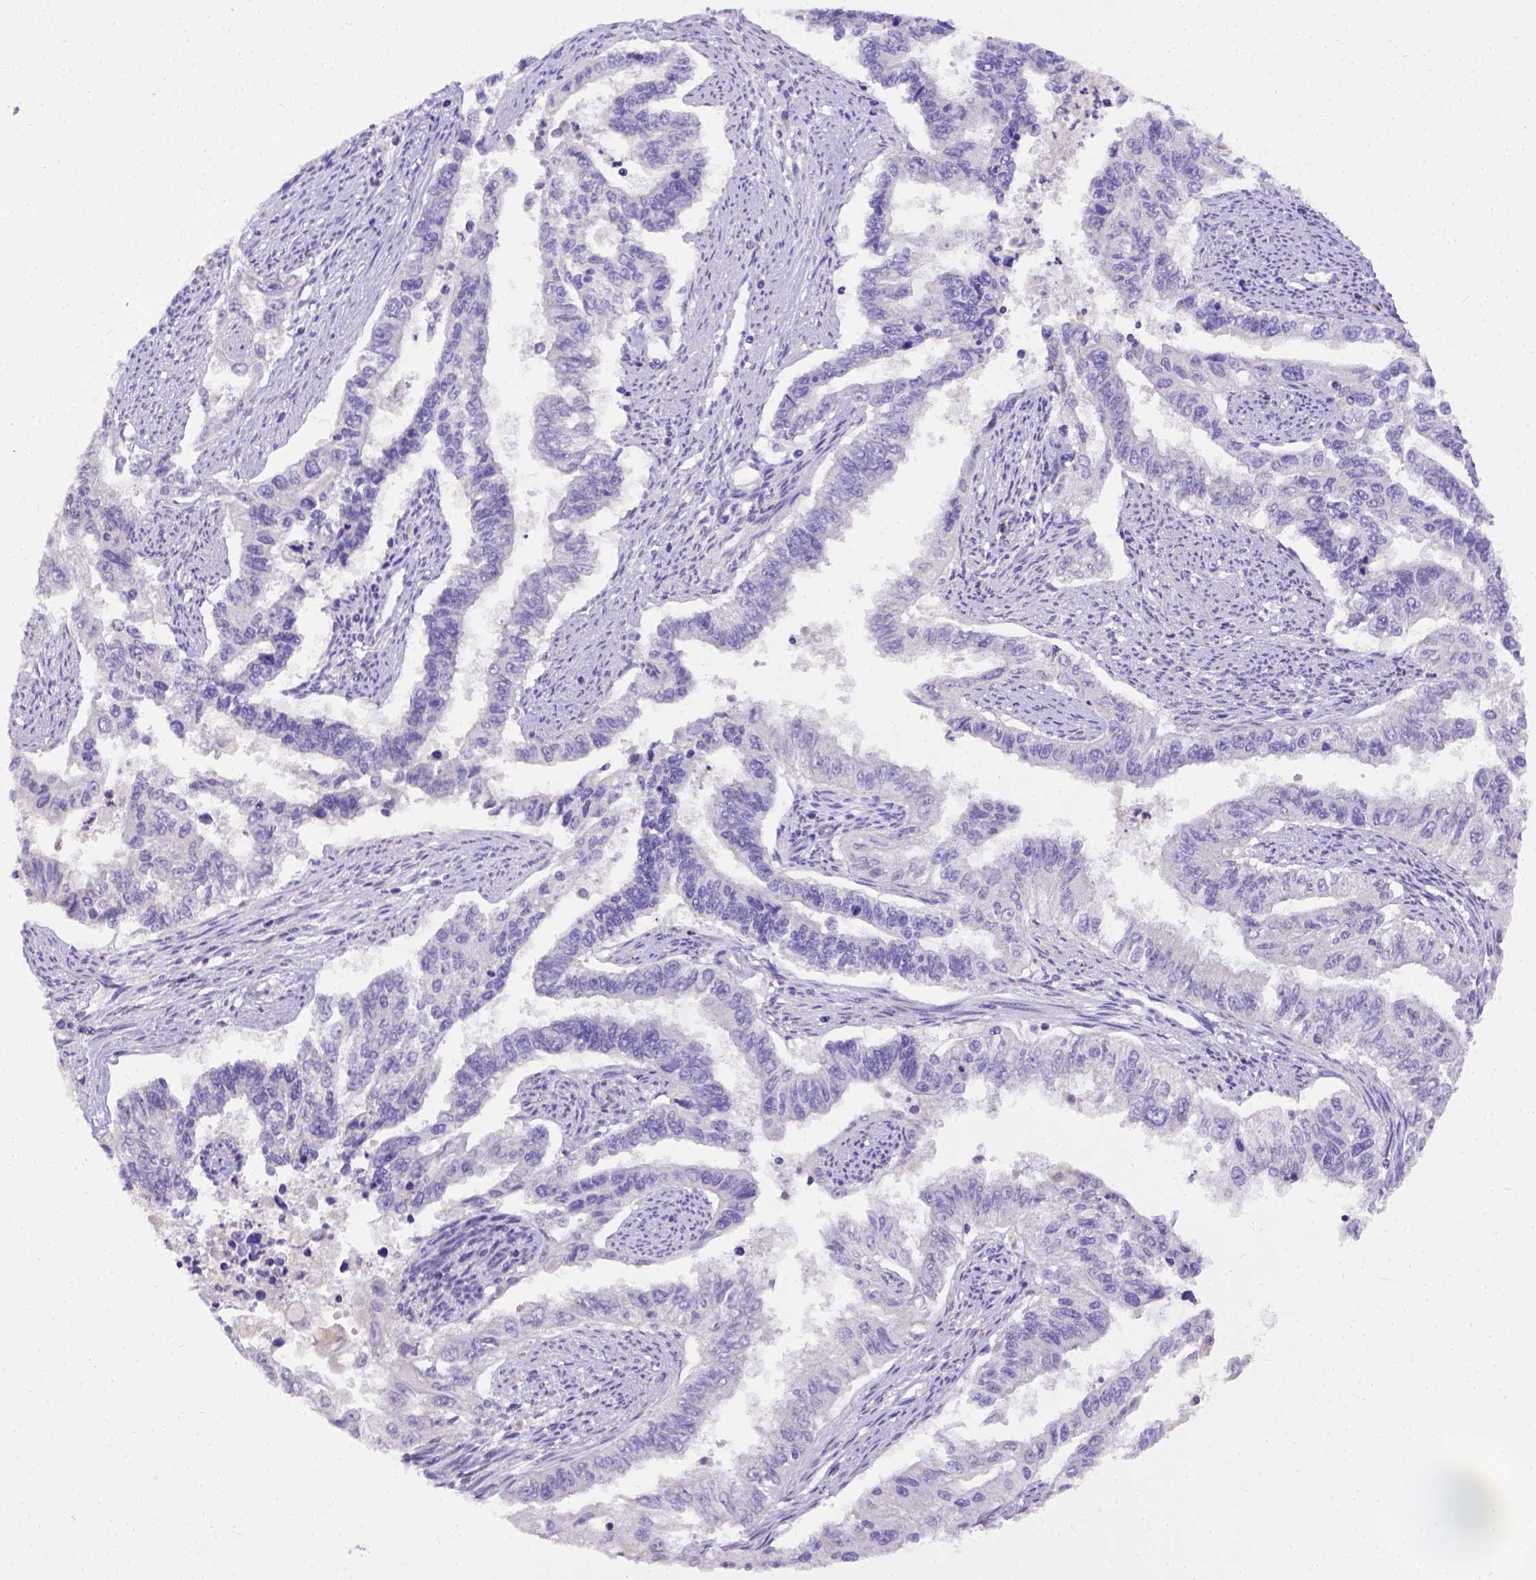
{"staining": {"intensity": "negative", "quantity": "none", "location": "none"}, "tissue": "endometrial cancer", "cell_type": "Tumor cells", "image_type": "cancer", "snomed": [{"axis": "morphology", "description": "Adenocarcinoma, NOS"}, {"axis": "topography", "description": "Uterus"}], "caption": "A high-resolution photomicrograph shows immunohistochemistry (IHC) staining of endometrial cancer, which demonstrates no significant expression in tumor cells. (Brightfield microscopy of DAB immunohistochemistry at high magnification).", "gene": "B3GAT1", "patient": {"sex": "female", "age": 59}}